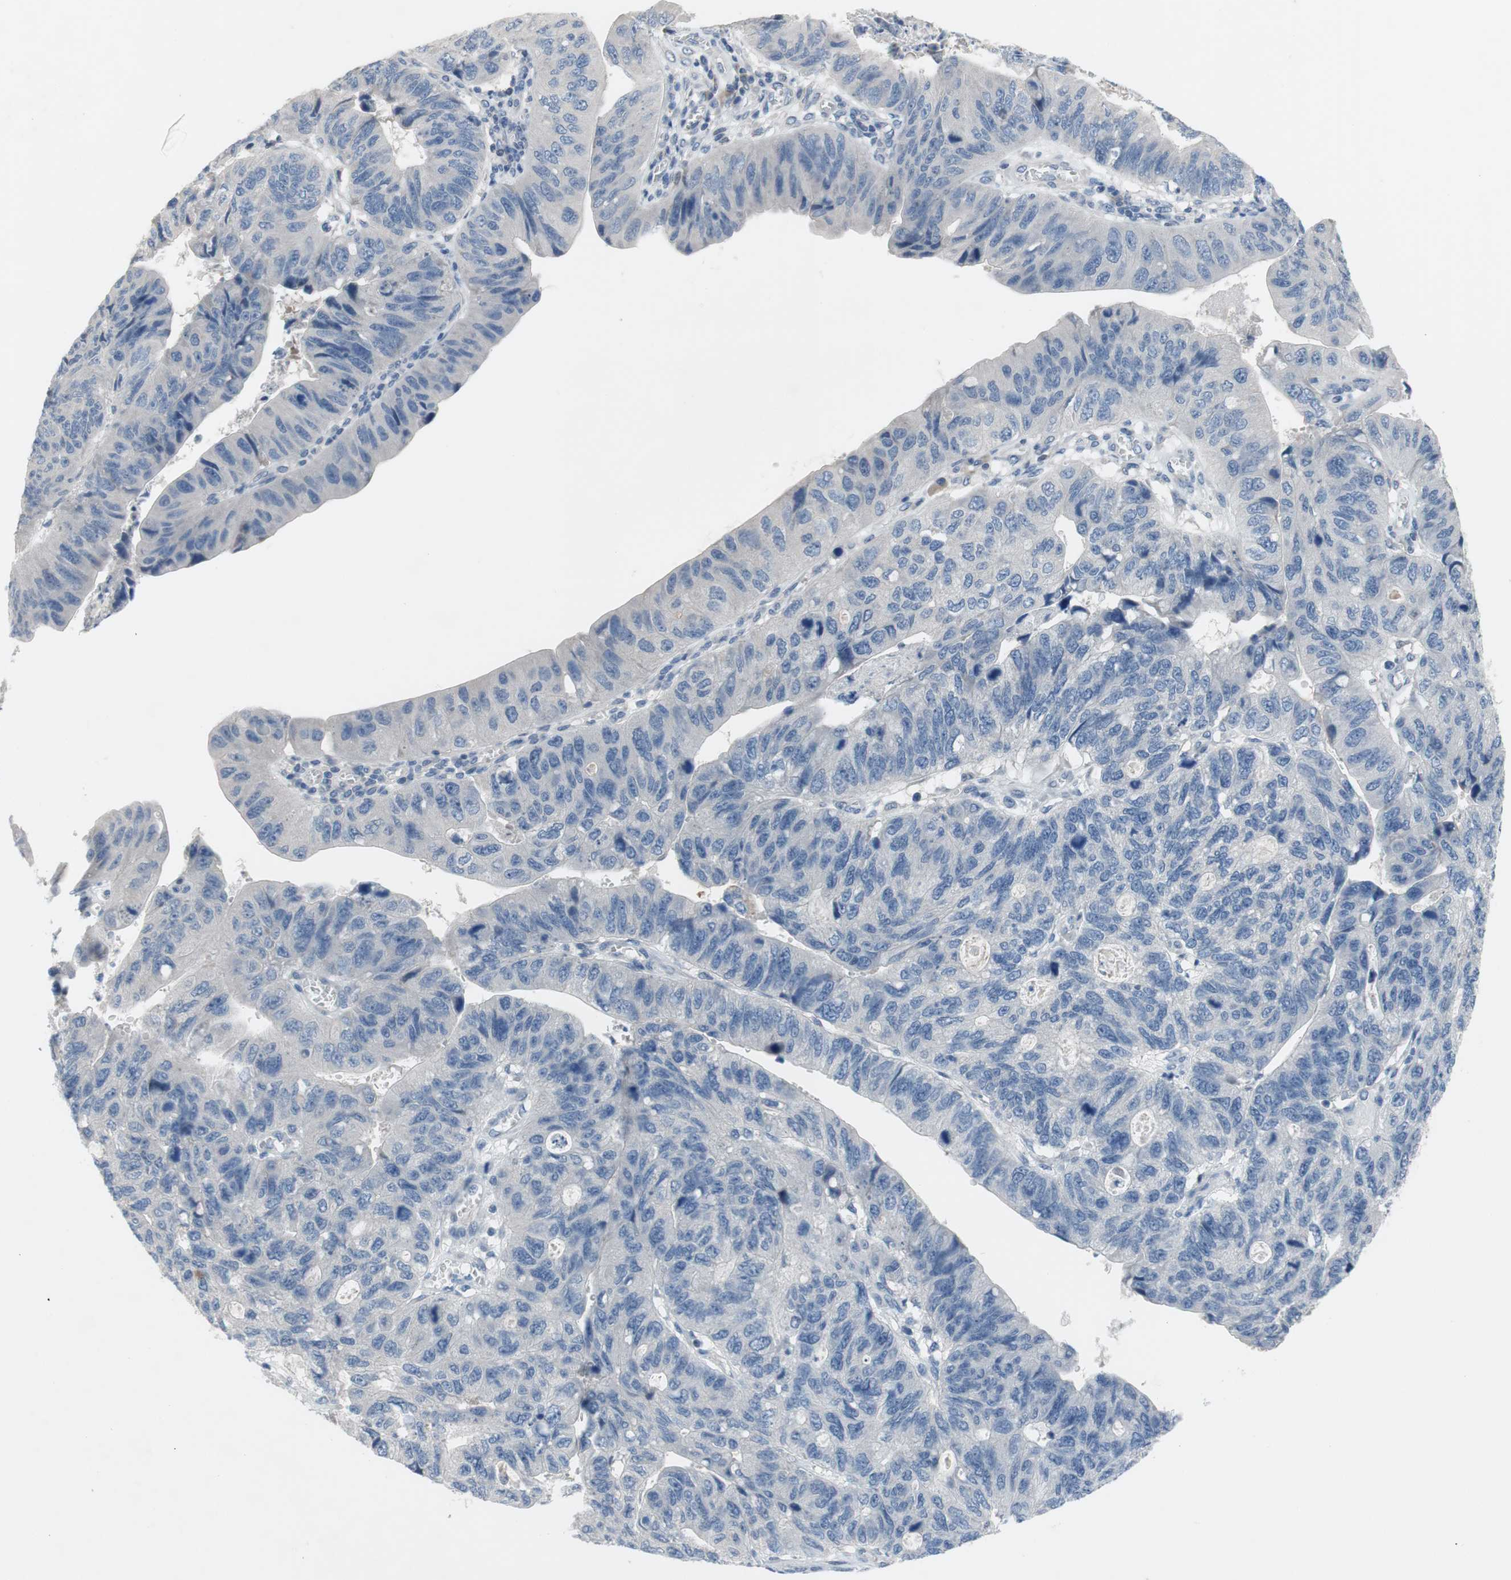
{"staining": {"intensity": "negative", "quantity": "none", "location": "none"}, "tissue": "stomach cancer", "cell_type": "Tumor cells", "image_type": "cancer", "snomed": [{"axis": "morphology", "description": "Adenocarcinoma, NOS"}, {"axis": "topography", "description": "Stomach"}], "caption": "This histopathology image is of stomach cancer stained with immunohistochemistry to label a protein in brown with the nuclei are counter-stained blue. There is no positivity in tumor cells.", "gene": "TACR3", "patient": {"sex": "male", "age": 59}}